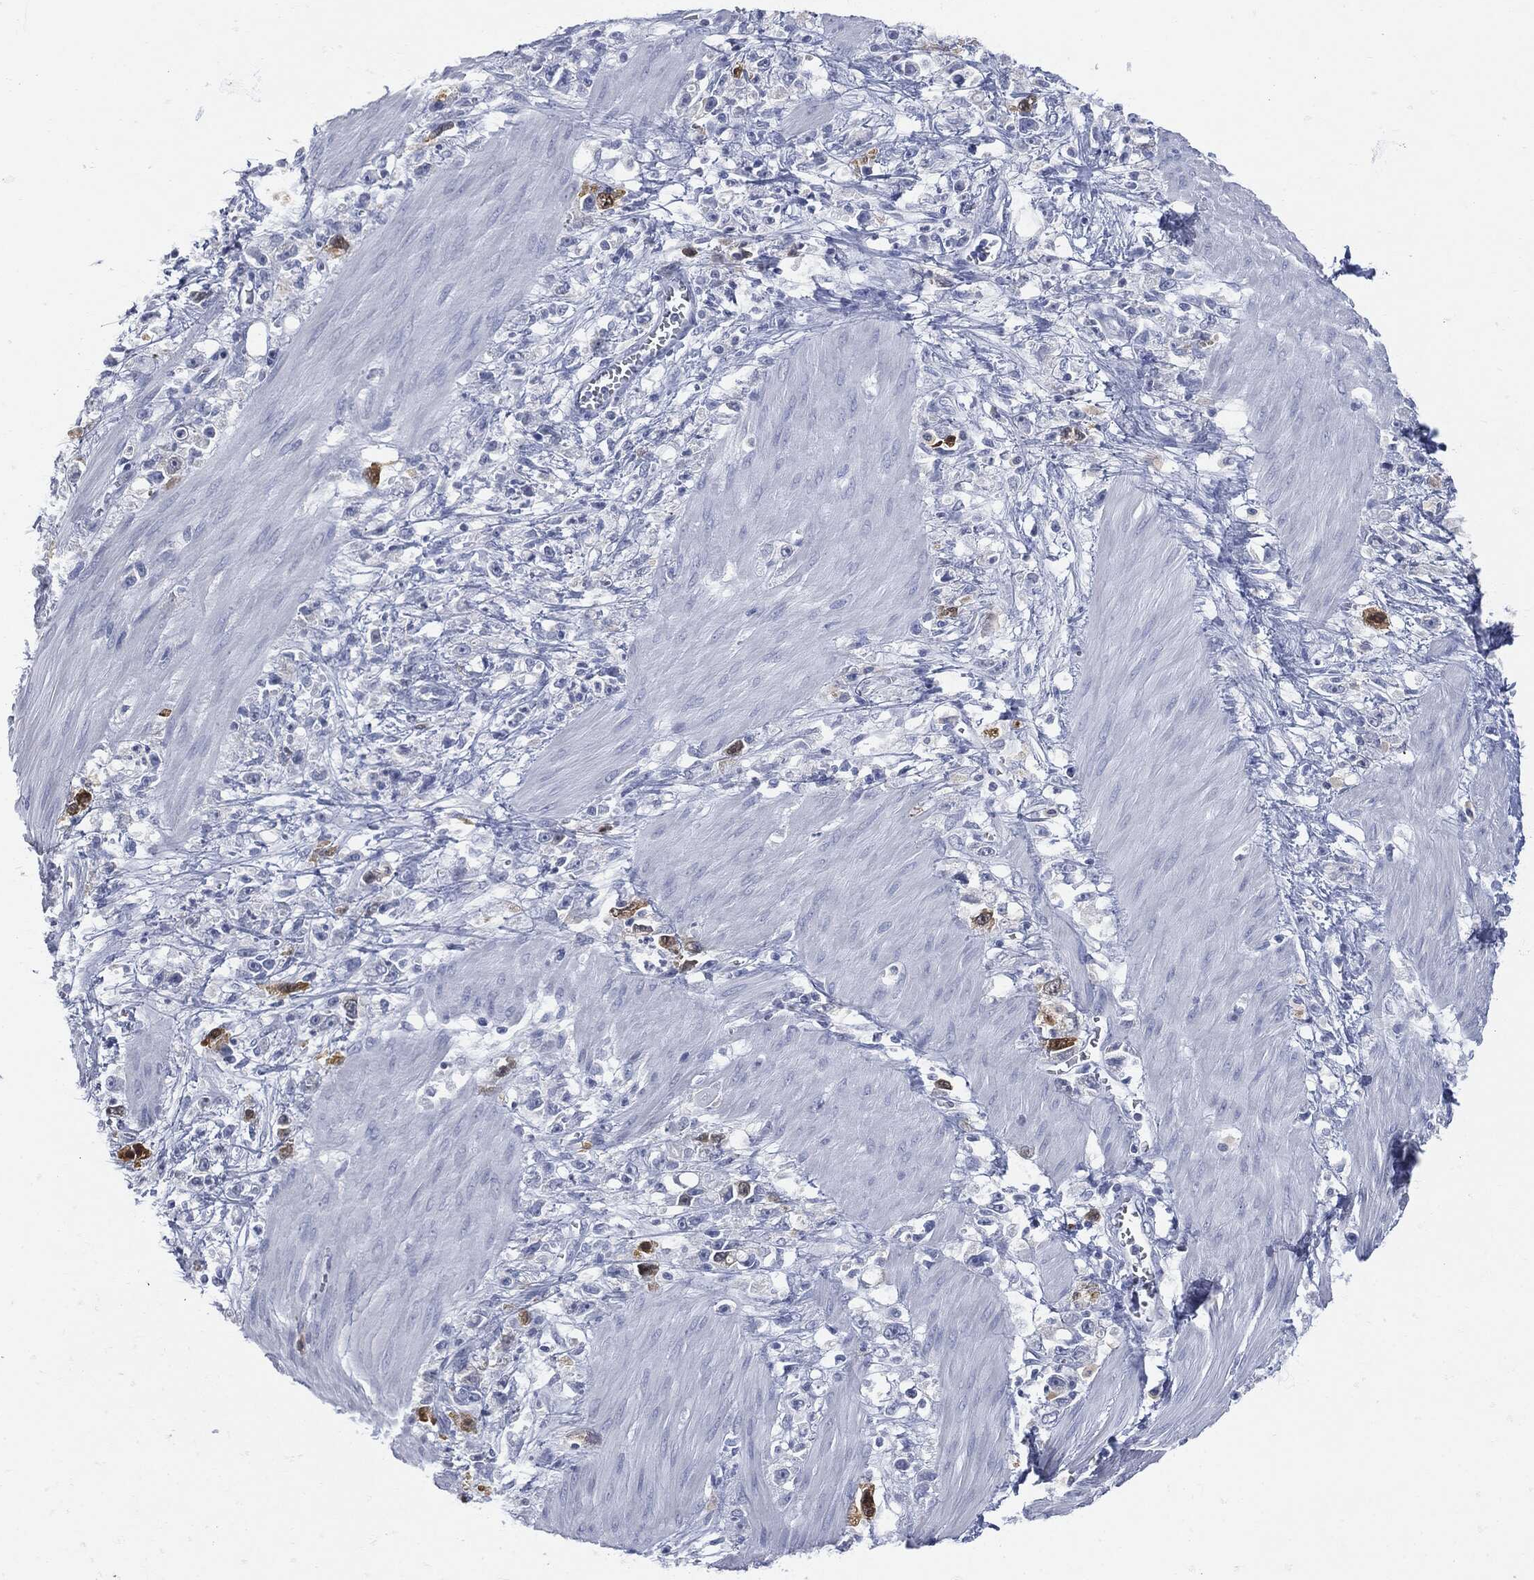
{"staining": {"intensity": "negative", "quantity": "none", "location": "none"}, "tissue": "stomach cancer", "cell_type": "Tumor cells", "image_type": "cancer", "snomed": [{"axis": "morphology", "description": "Adenocarcinoma, NOS"}, {"axis": "topography", "description": "Stomach"}], "caption": "Human adenocarcinoma (stomach) stained for a protein using IHC displays no staining in tumor cells.", "gene": "UBE2C", "patient": {"sex": "female", "age": 59}}